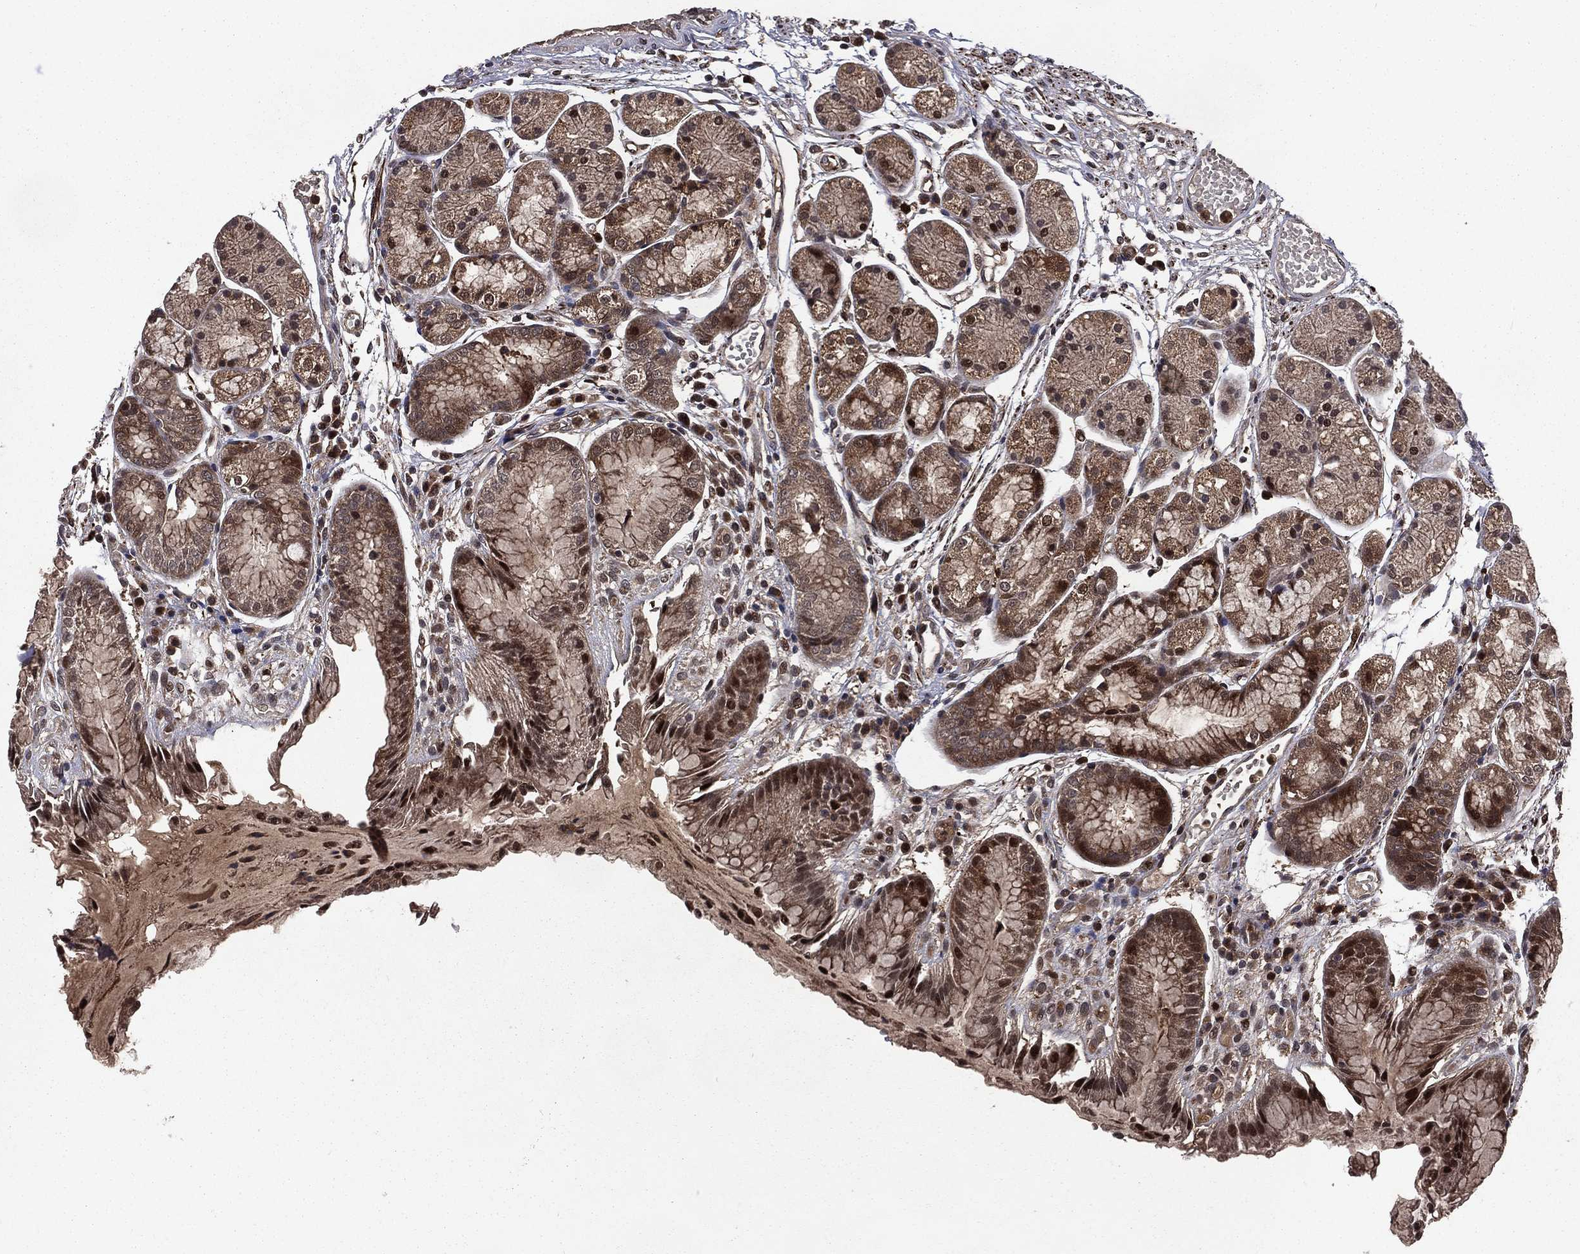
{"staining": {"intensity": "moderate", "quantity": "25%-75%", "location": "cytoplasmic/membranous,nuclear"}, "tissue": "stomach", "cell_type": "Glandular cells", "image_type": "normal", "snomed": [{"axis": "morphology", "description": "Normal tissue, NOS"}, {"axis": "topography", "description": "Stomach, upper"}], "caption": "Moderate cytoplasmic/membranous,nuclear protein positivity is appreciated in about 25%-75% of glandular cells in stomach. (brown staining indicates protein expression, while blue staining denotes nuclei).", "gene": "LENG8", "patient": {"sex": "male", "age": 72}}